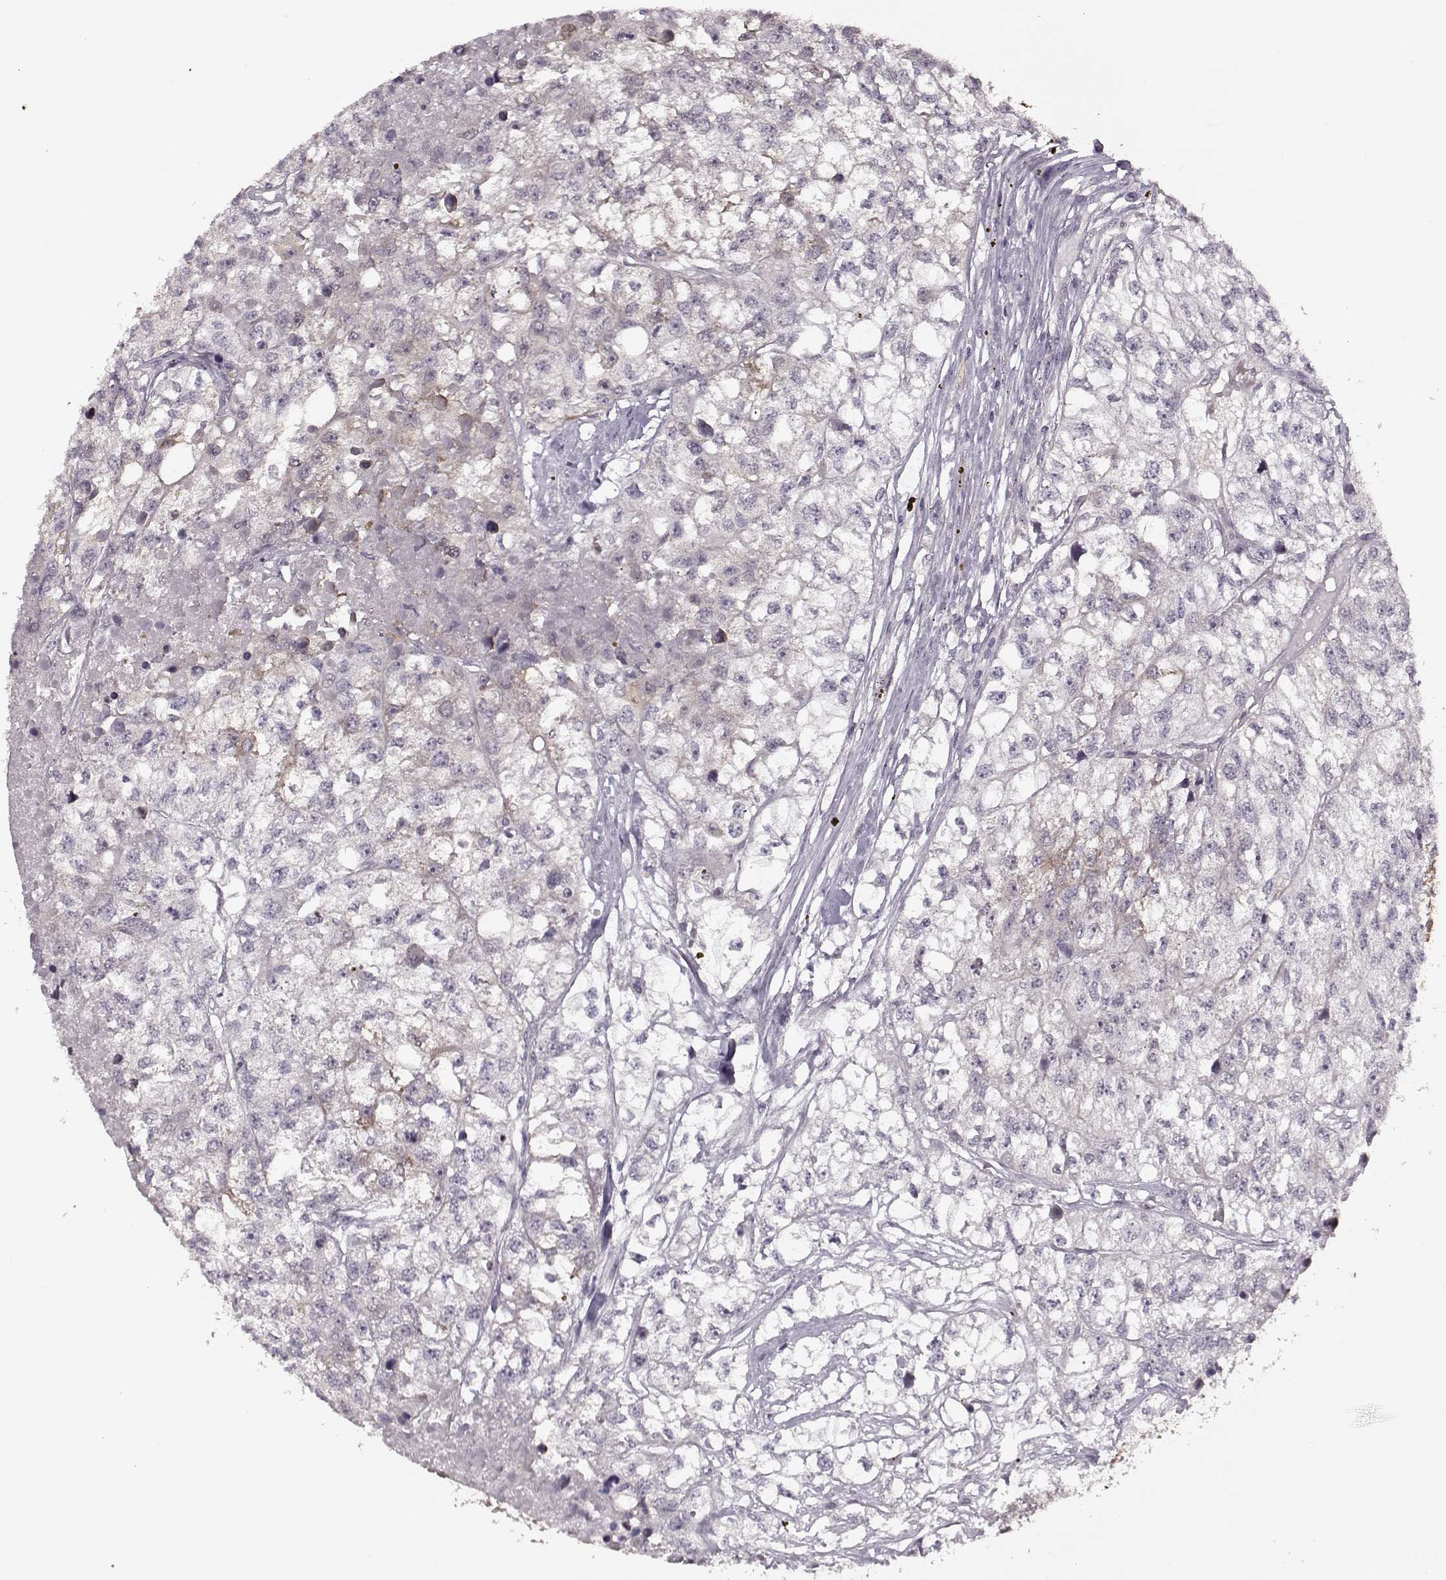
{"staining": {"intensity": "negative", "quantity": "none", "location": "none"}, "tissue": "renal cancer", "cell_type": "Tumor cells", "image_type": "cancer", "snomed": [{"axis": "morphology", "description": "Adenocarcinoma, NOS"}, {"axis": "topography", "description": "Kidney"}], "caption": "There is no significant positivity in tumor cells of renal cancer.", "gene": "DENND4B", "patient": {"sex": "male", "age": 56}}